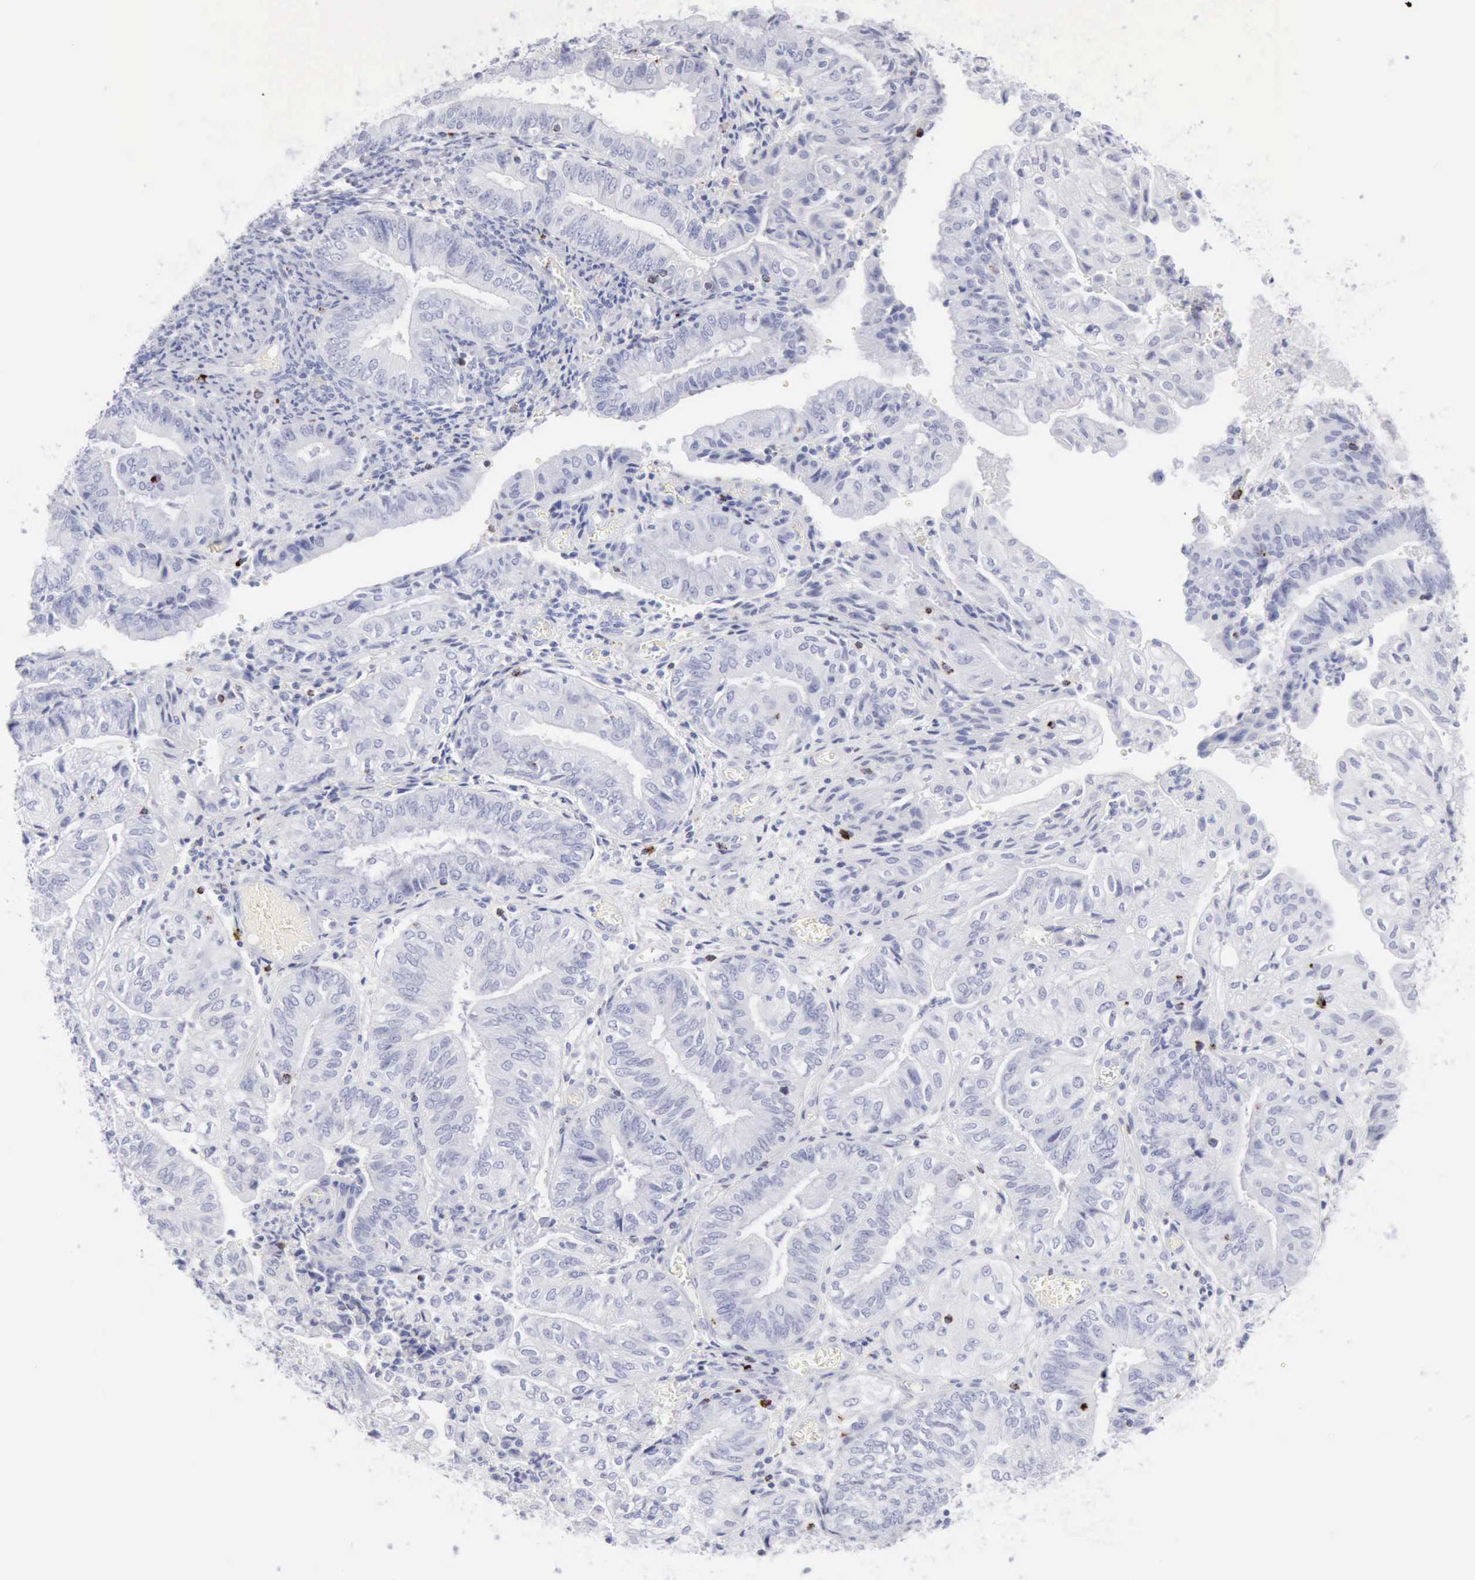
{"staining": {"intensity": "negative", "quantity": "none", "location": "none"}, "tissue": "endometrial cancer", "cell_type": "Tumor cells", "image_type": "cancer", "snomed": [{"axis": "morphology", "description": "Adenocarcinoma, NOS"}, {"axis": "topography", "description": "Endometrium"}], "caption": "An image of endometrial adenocarcinoma stained for a protein exhibits no brown staining in tumor cells.", "gene": "GZMB", "patient": {"sex": "female", "age": 55}}